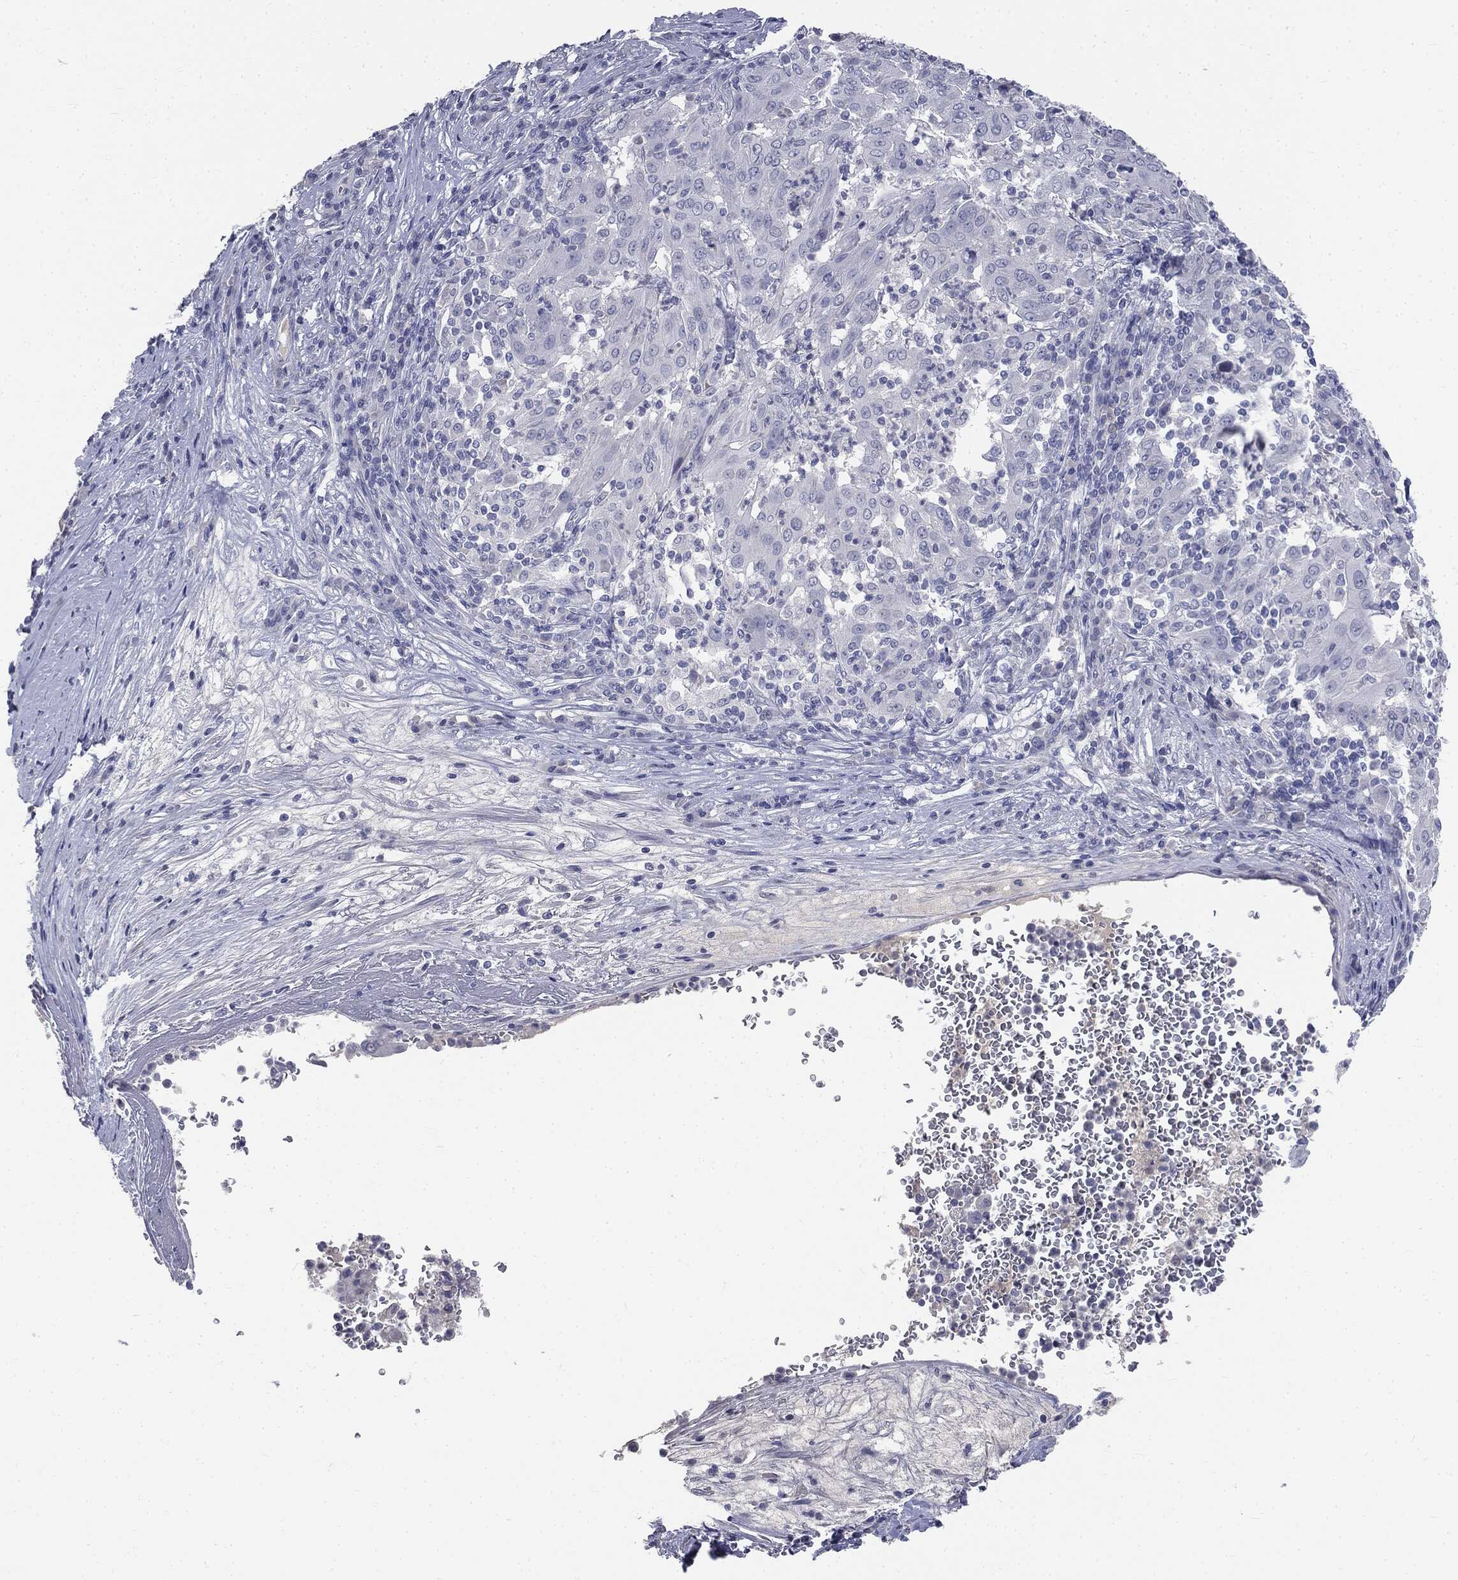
{"staining": {"intensity": "negative", "quantity": "none", "location": "none"}, "tissue": "pancreatic cancer", "cell_type": "Tumor cells", "image_type": "cancer", "snomed": [{"axis": "morphology", "description": "Adenocarcinoma, NOS"}, {"axis": "topography", "description": "Pancreas"}], "caption": "High power microscopy histopathology image of an IHC micrograph of pancreatic adenocarcinoma, revealing no significant staining in tumor cells.", "gene": "AFP", "patient": {"sex": "male", "age": 63}}